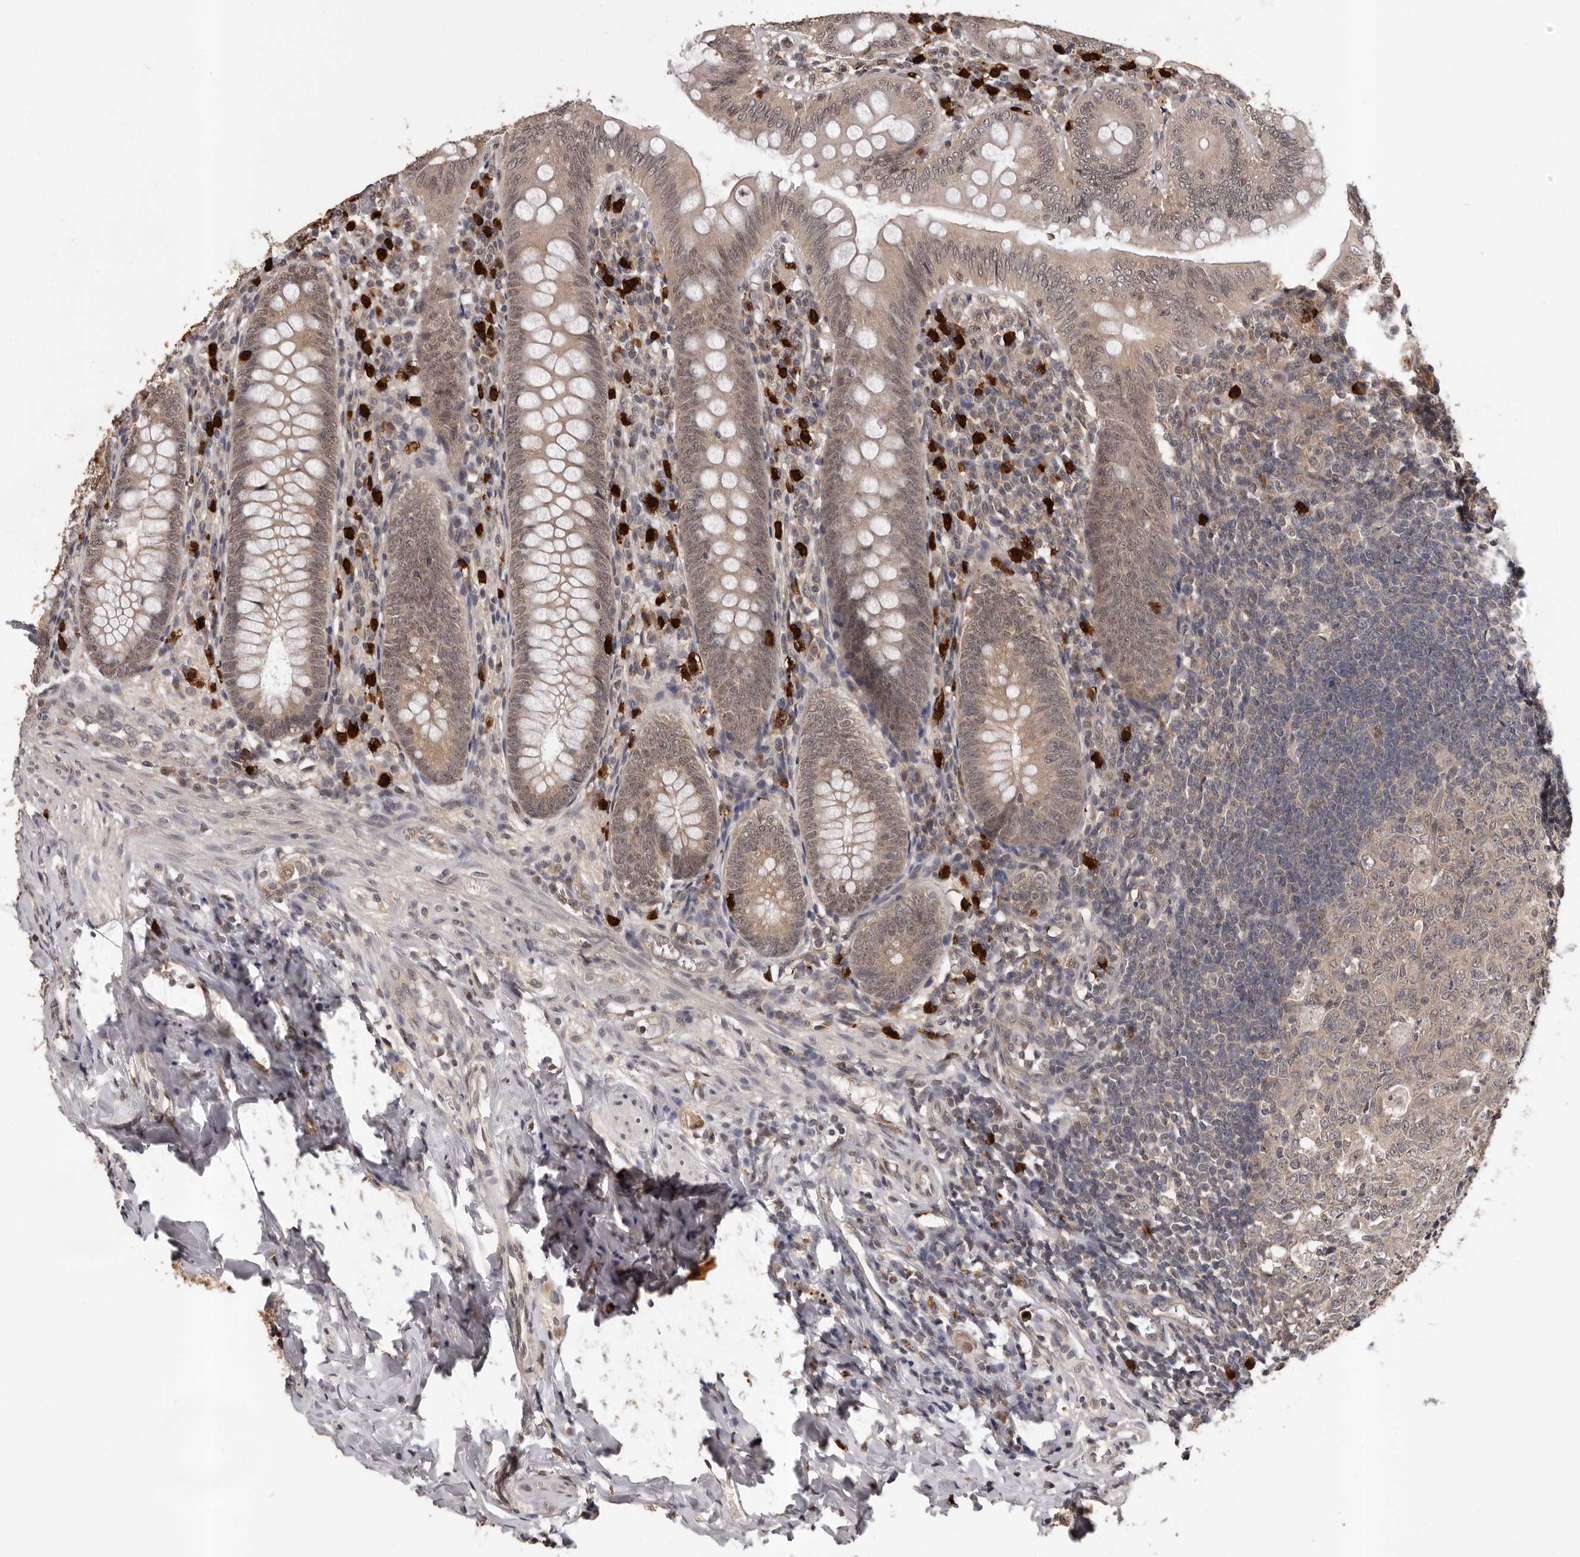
{"staining": {"intensity": "moderate", "quantity": ">75%", "location": "cytoplasmic/membranous"}, "tissue": "appendix", "cell_type": "Glandular cells", "image_type": "normal", "snomed": [{"axis": "morphology", "description": "Normal tissue, NOS"}, {"axis": "topography", "description": "Appendix"}], "caption": "Protein staining by immunohistochemistry shows moderate cytoplasmic/membranous positivity in approximately >75% of glandular cells in normal appendix. Ihc stains the protein in brown and the nuclei are stained blue.", "gene": "VPS37A", "patient": {"sex": "male", "age": 14}}